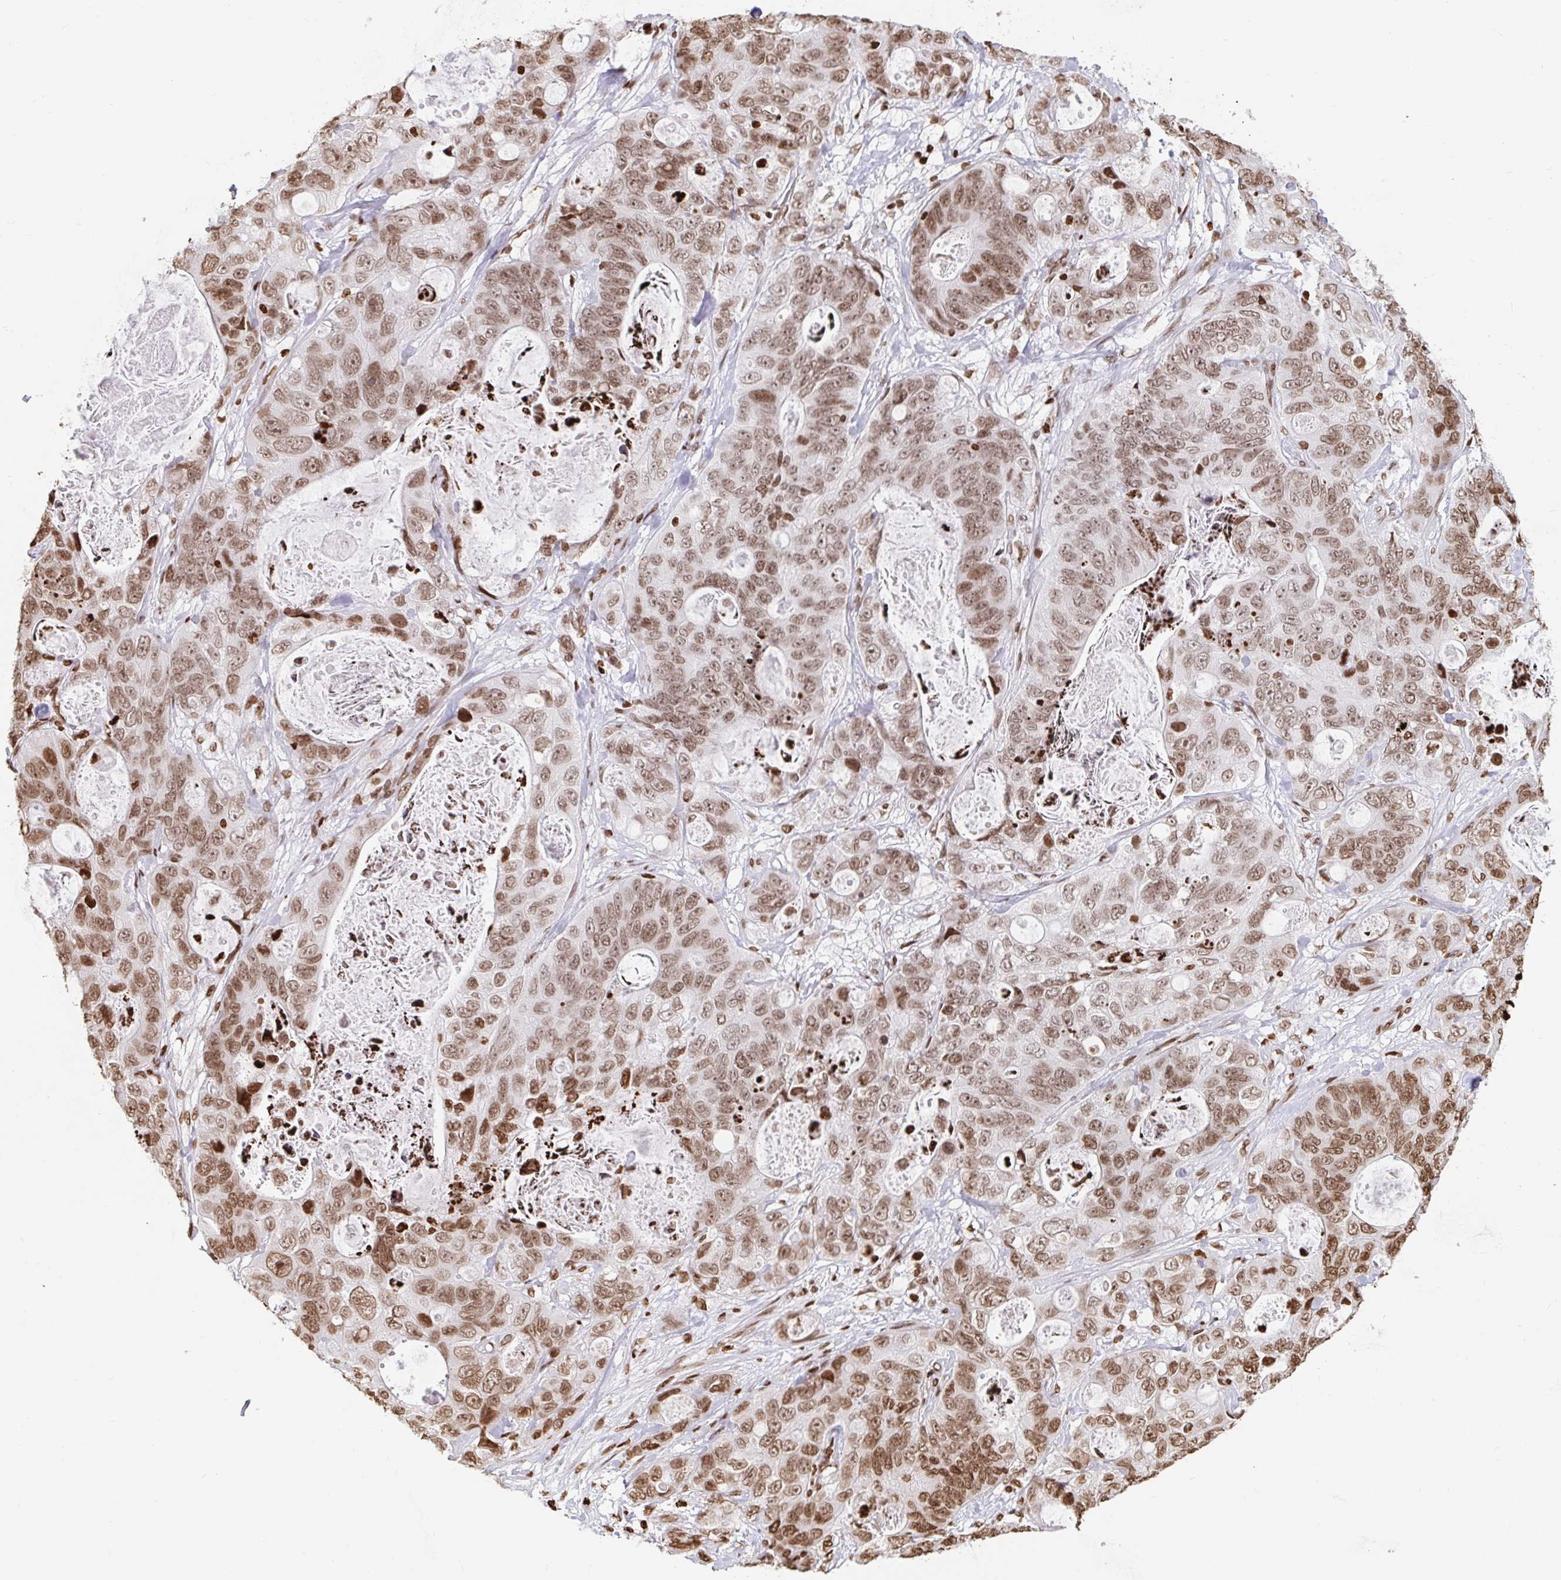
{"staining": {"intensity": "moderate", "quantity": ">75%", "location": "nuclear"}, "tissue": "stomach cancer", "cell_type": "Tumor cells", "image_type": "cancer", "snomed": [{"axis": "morphology", "description": "Normal tissue, NOS"}, {"axis": "morphology", "description": "Adenocarcinoma, NOS"}, {"axis": "topography", "description": "Stomach"}], "caption": "High-magnification brightfield microscopy of stomach cancer (adenocarcinoma) stained with DAB (3,3'-diaminobenzidine) (brown) and counterstained with hematoxylin (blue). tumor cells exhibit moderate nuclear staining is present in approximately>75% of cells.", "gene": "H2BC5", "patient": {"sex": "female", "age": 89}}